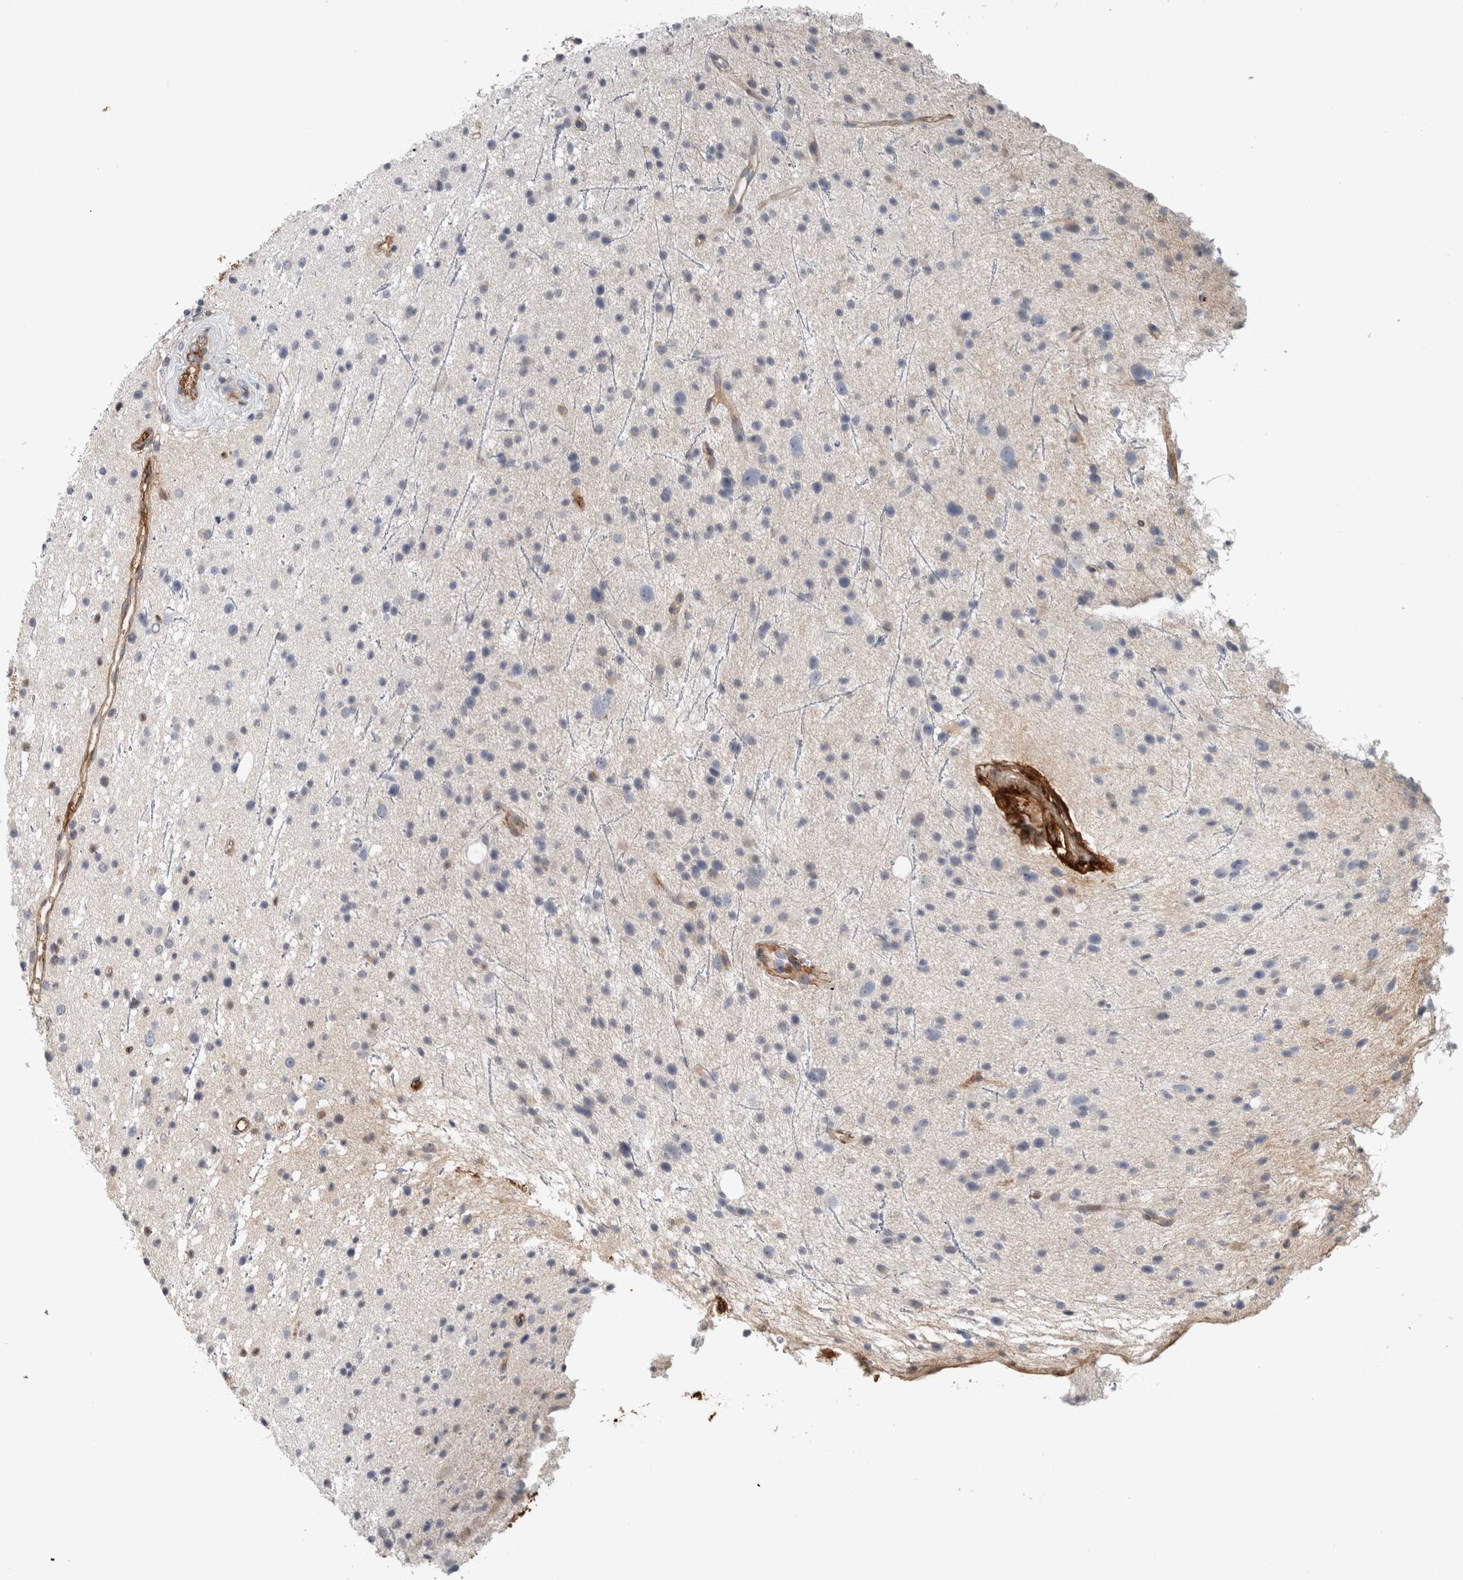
{"staining": {"intensity": "negative", "quantity": "none", "location": "none"}, "tissue": "glioma", "cell_type": "Tumor cells", "image_type": "cancer", "snomed": [{"axis": "morphology", "description": "Glioma, malignant, Low grade"}, {"axis": "topography", "description": "Cerebral cortex"}], "caption": "IHC image of neoplastic tissue: human glioma stained with DAB (3,3'-diaminobenzidine) displays no significant protein positivity in tumor cells.", "gene": "FN1", "patient": {"sex": "female", "age": 39}}